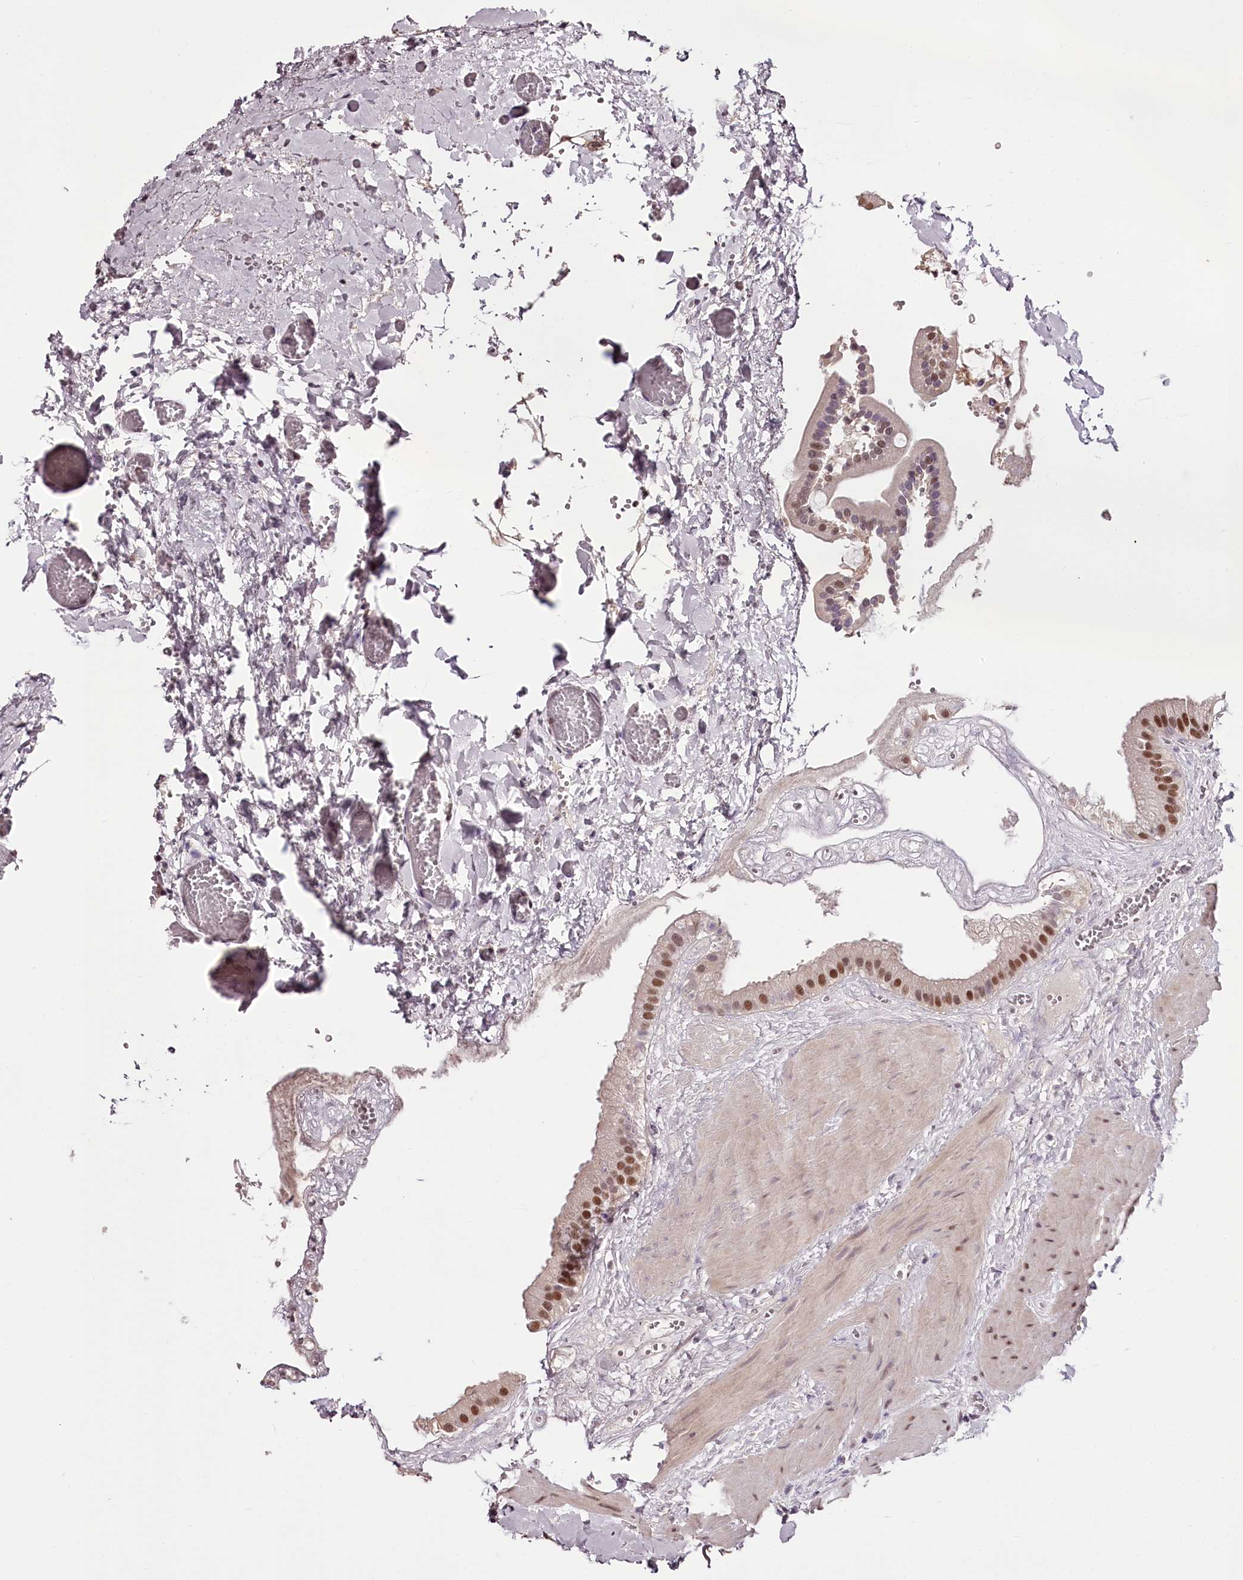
{"staining": {"intensity": "strong", "quantity": ">75%", "location": "nuclear"}, "tissue": "gallbladder", "cell_type": "Glandular cells", "image_type": "normal", "snomed": [{"axis": "morphology", "description": "Normal tissue, NOS"}, {"axis": "topography", "description": "Gallbladder"}], "caption": "Gallbladder stained with IHC demonstrates strong nuclear expression in about >75% of glandular cells. Immunohistochemistry stains the protein in brown and the nuclei are stained blue.", "gene": "TTC33", "patient": {"sex": "male", "age": 55}}